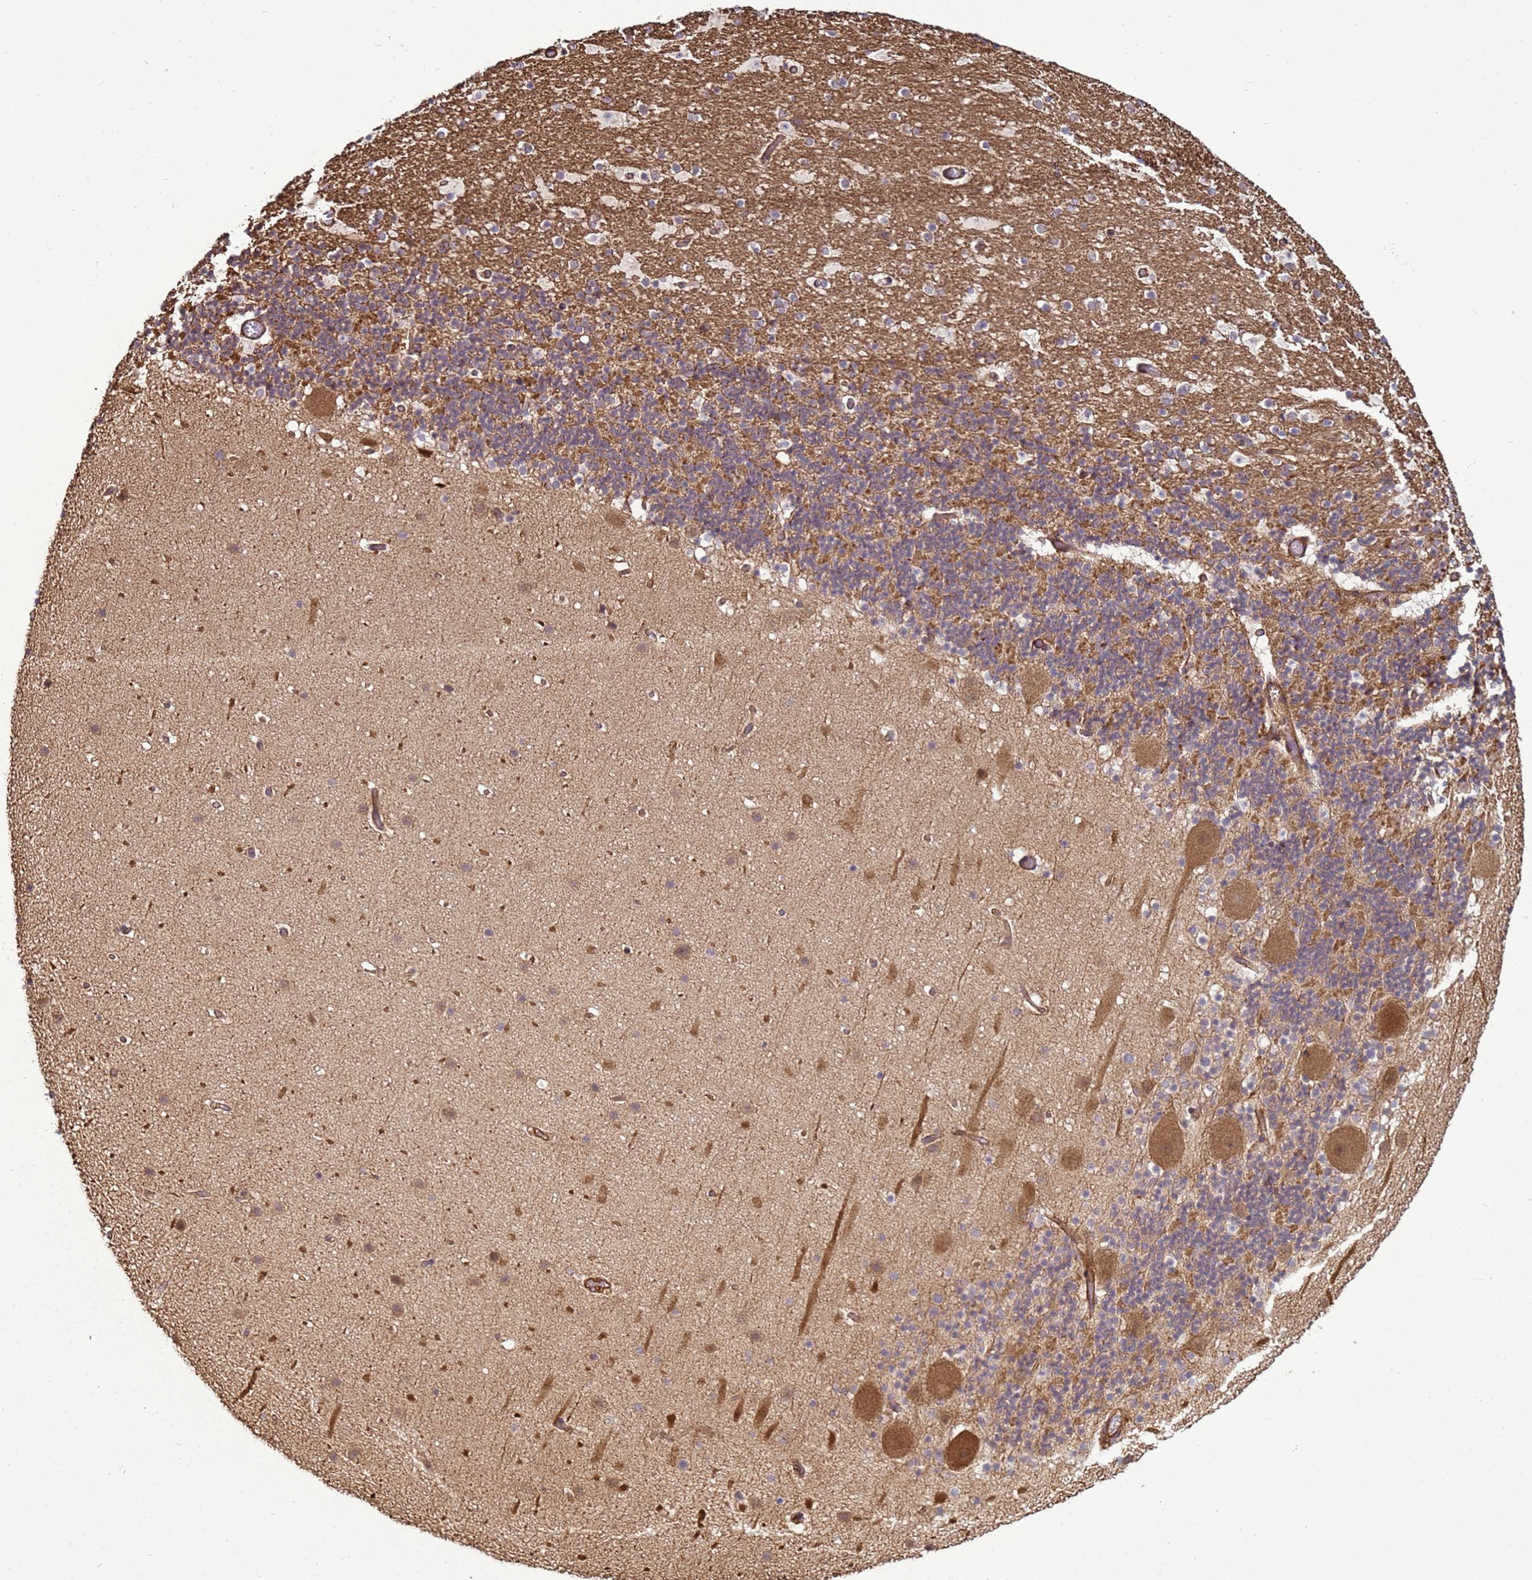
{"staining": {"intensity": "moderate", "quantity": "25%-75%", "location": "cytoplasmic/membranous"}, "tissue": "cerebellum", "cell_type": "Cells in granular layer", "image_type": "normal", "snomed": [{"axis": "morphology", "description": "Normal tissue, NOS"}, {"axis": "topography", "description": "Cerebellum"}], "caption": "This micrograph shows IHC staining of normal human cerebellum, with medium moderate cytoplasmic/membranous expression in approximately 25%-75% of cells in granular layer.", "gene": "CNOT1", "patient": {"sex": "male", "age": 57}}